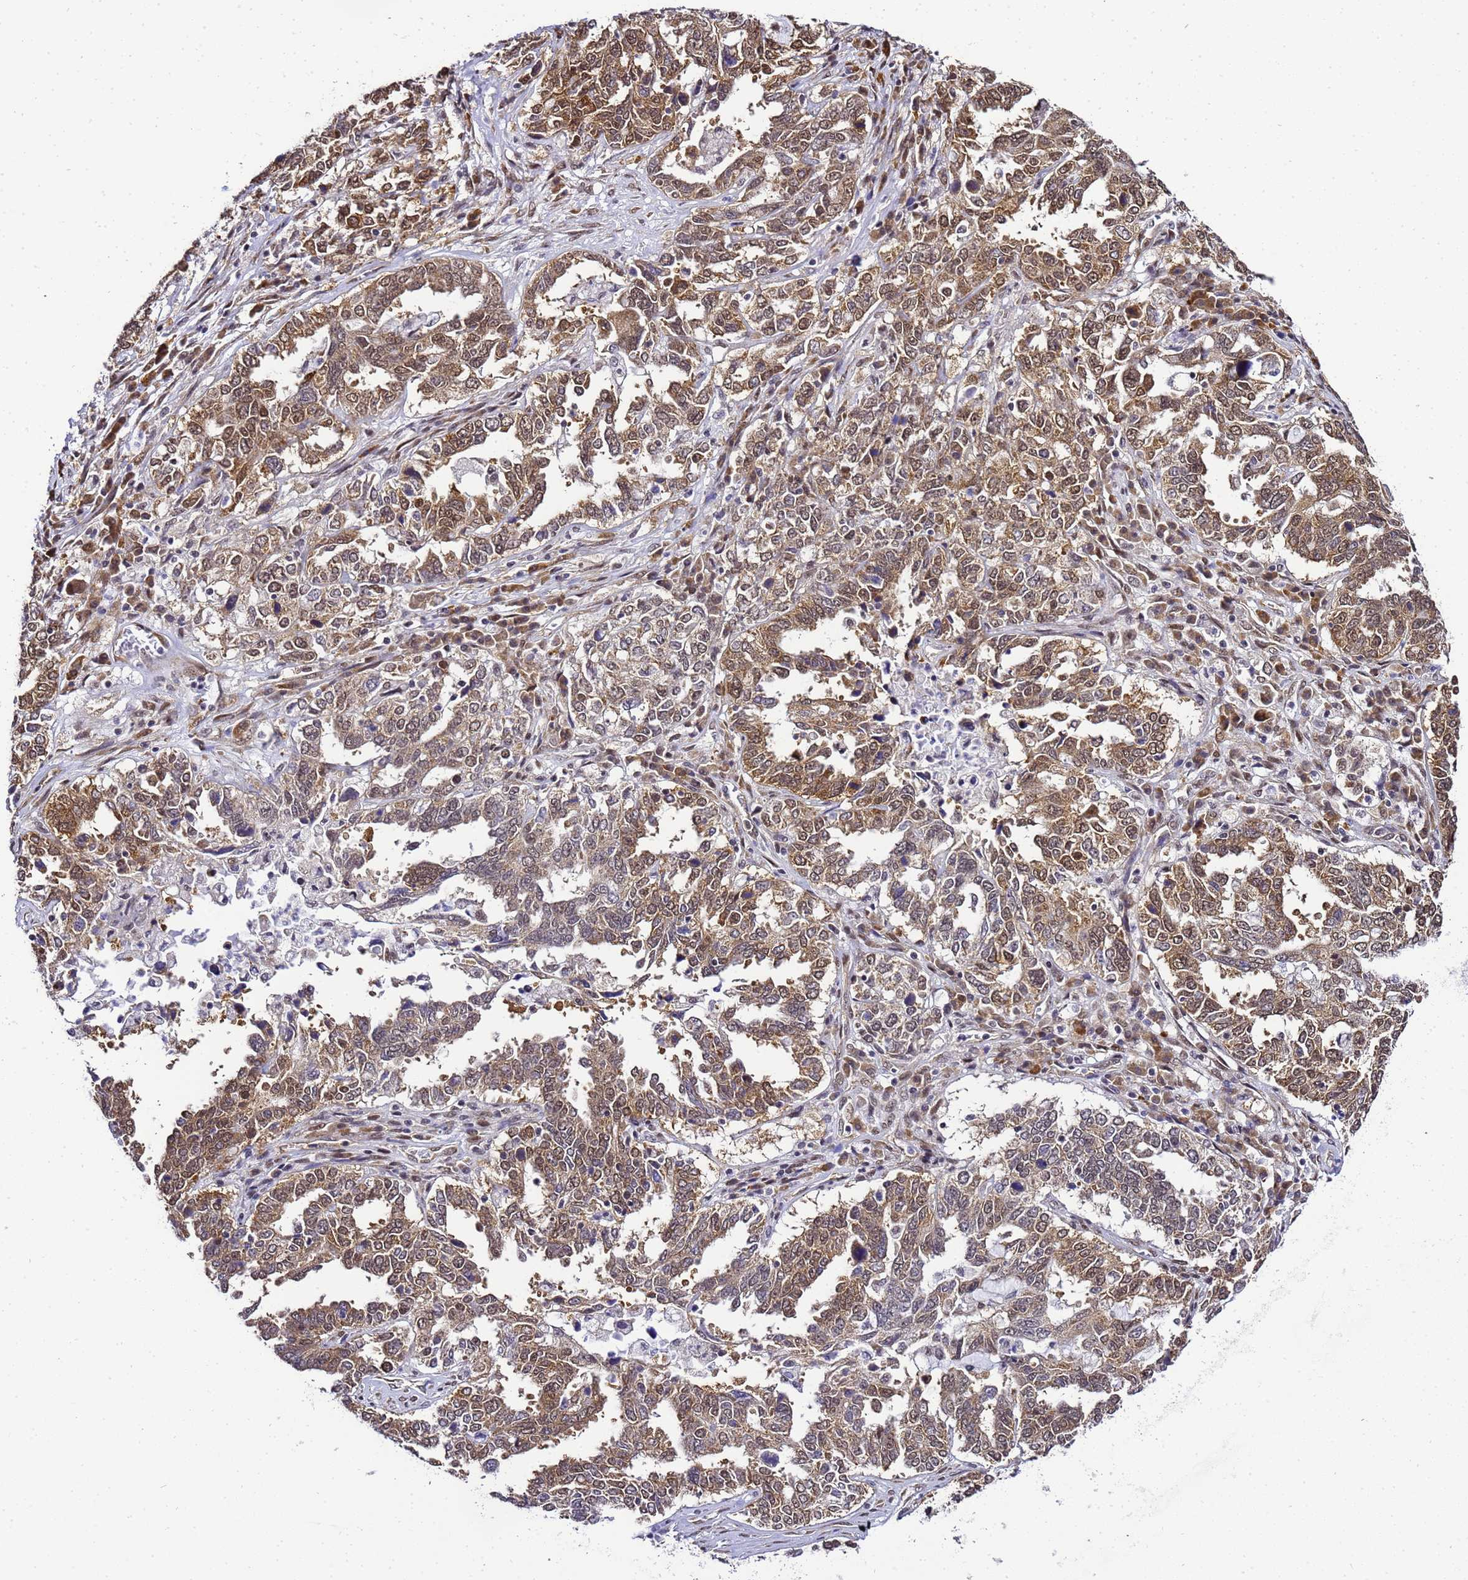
{"staining": {"intensity": "moderate", "quantity": ">75%", "location": "cytoplasmic/membranous"}, "tissue": "ovarian cancer", "cell_type": "Tumor cells", "image_type": "cancer", "snomed": [{"axis": "morphology", "description": "Carcinoma, endometroid"}, {"axis": "topography", "description": "Ovary"}], "caption": "IHC micrograph of ovarian cancer stained for a protein (brown), which exhibits medium levels of moderate cytoplasmic/membranous expression in about >75% of tumor cells.", "gene": "SMN1", "patient": {"sex": "female", "age": 62}}